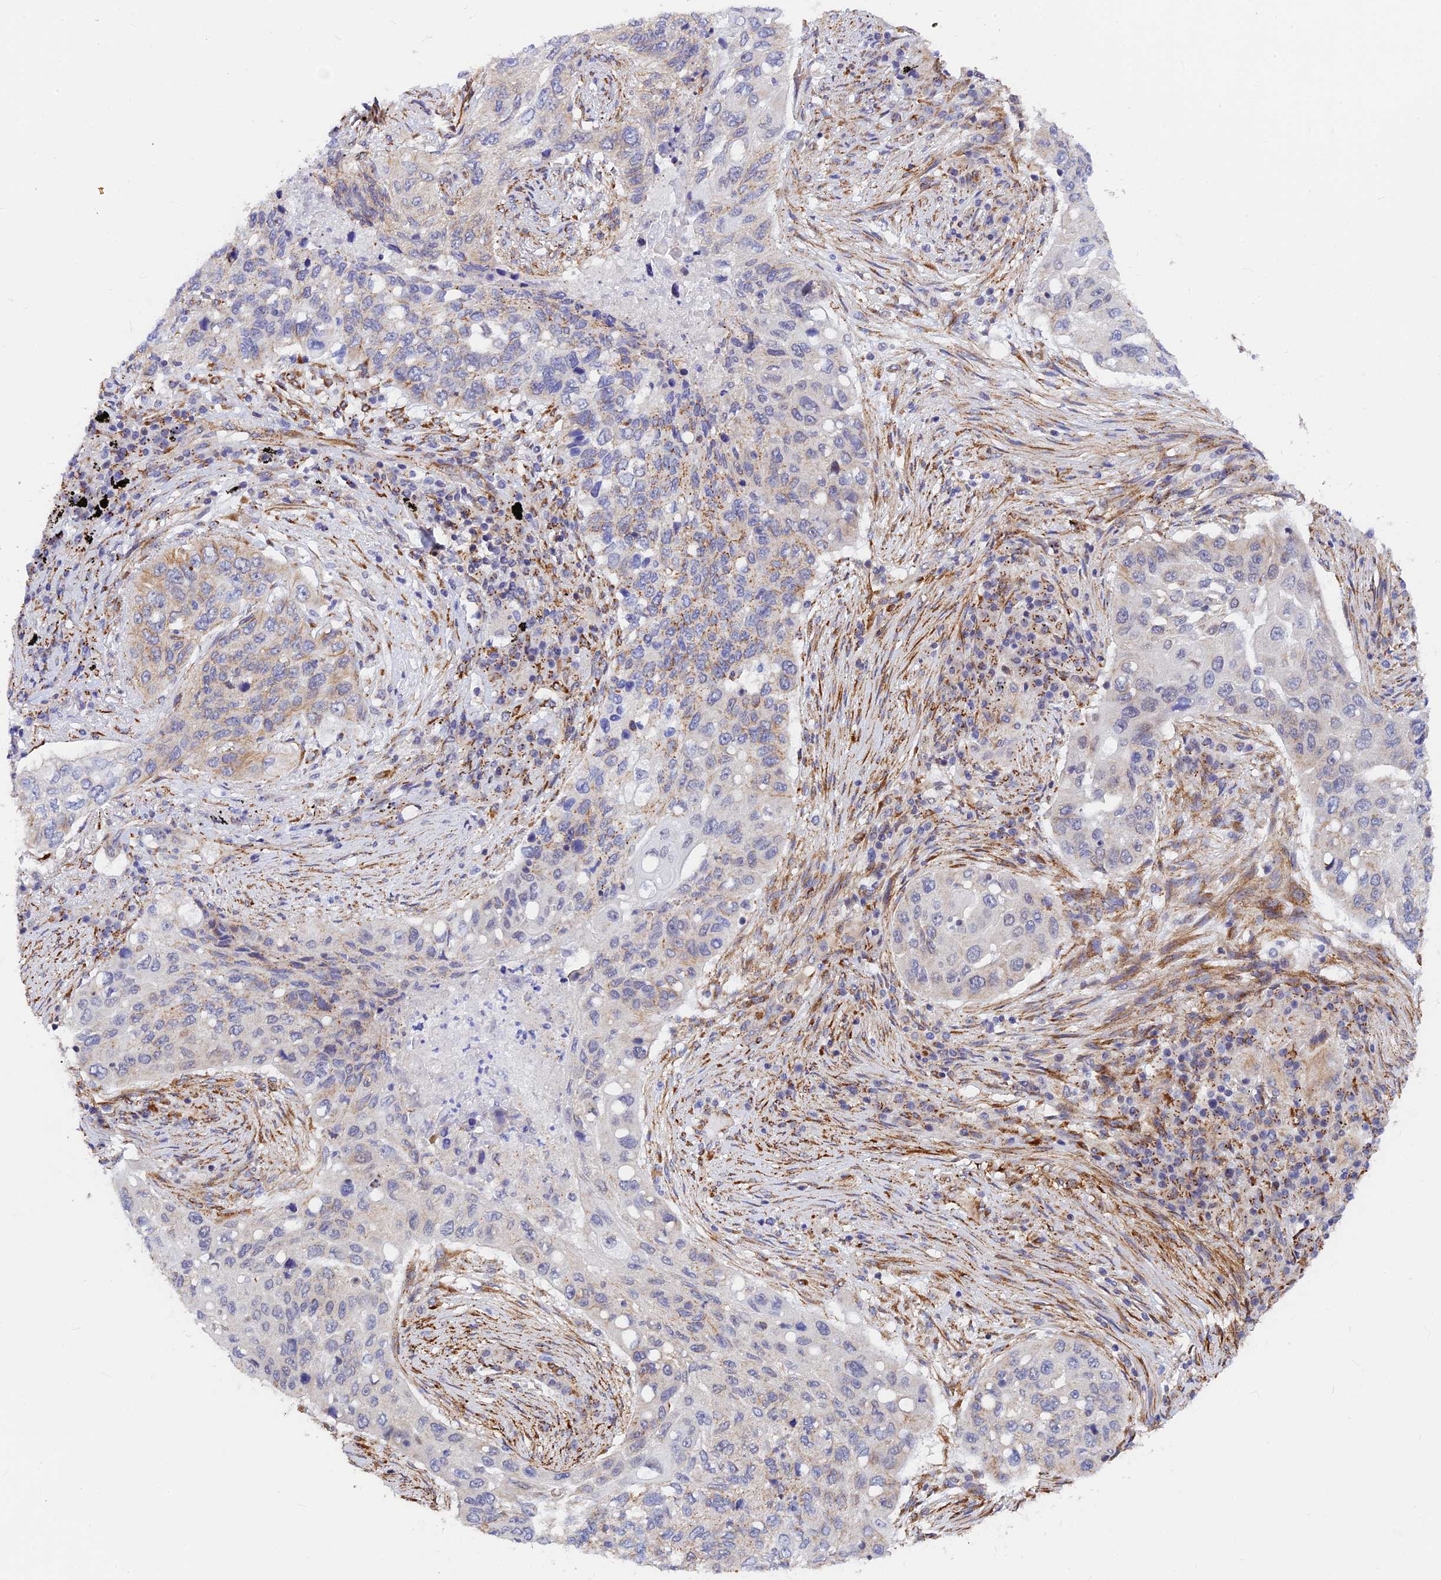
{"staining": {"intensity": "weak", "quantity": "<25%", "location": "cytoplasmic/membranous"}, "tissue": "lung cancer", "cell_type": "Tumor cells", "image_type": "cancer", "snomed": [{"axis": "morphology", "description": "Squamous cell carcinoma, NOS"}, {"axis": "topography", "description": "Lung"}], "caption": "Immunohistochemical staining of lung cancer exhibits no significant expression in tumor cells.", "gene": "VSTM2L", "patient": {"sex": "female", "age": 63}}